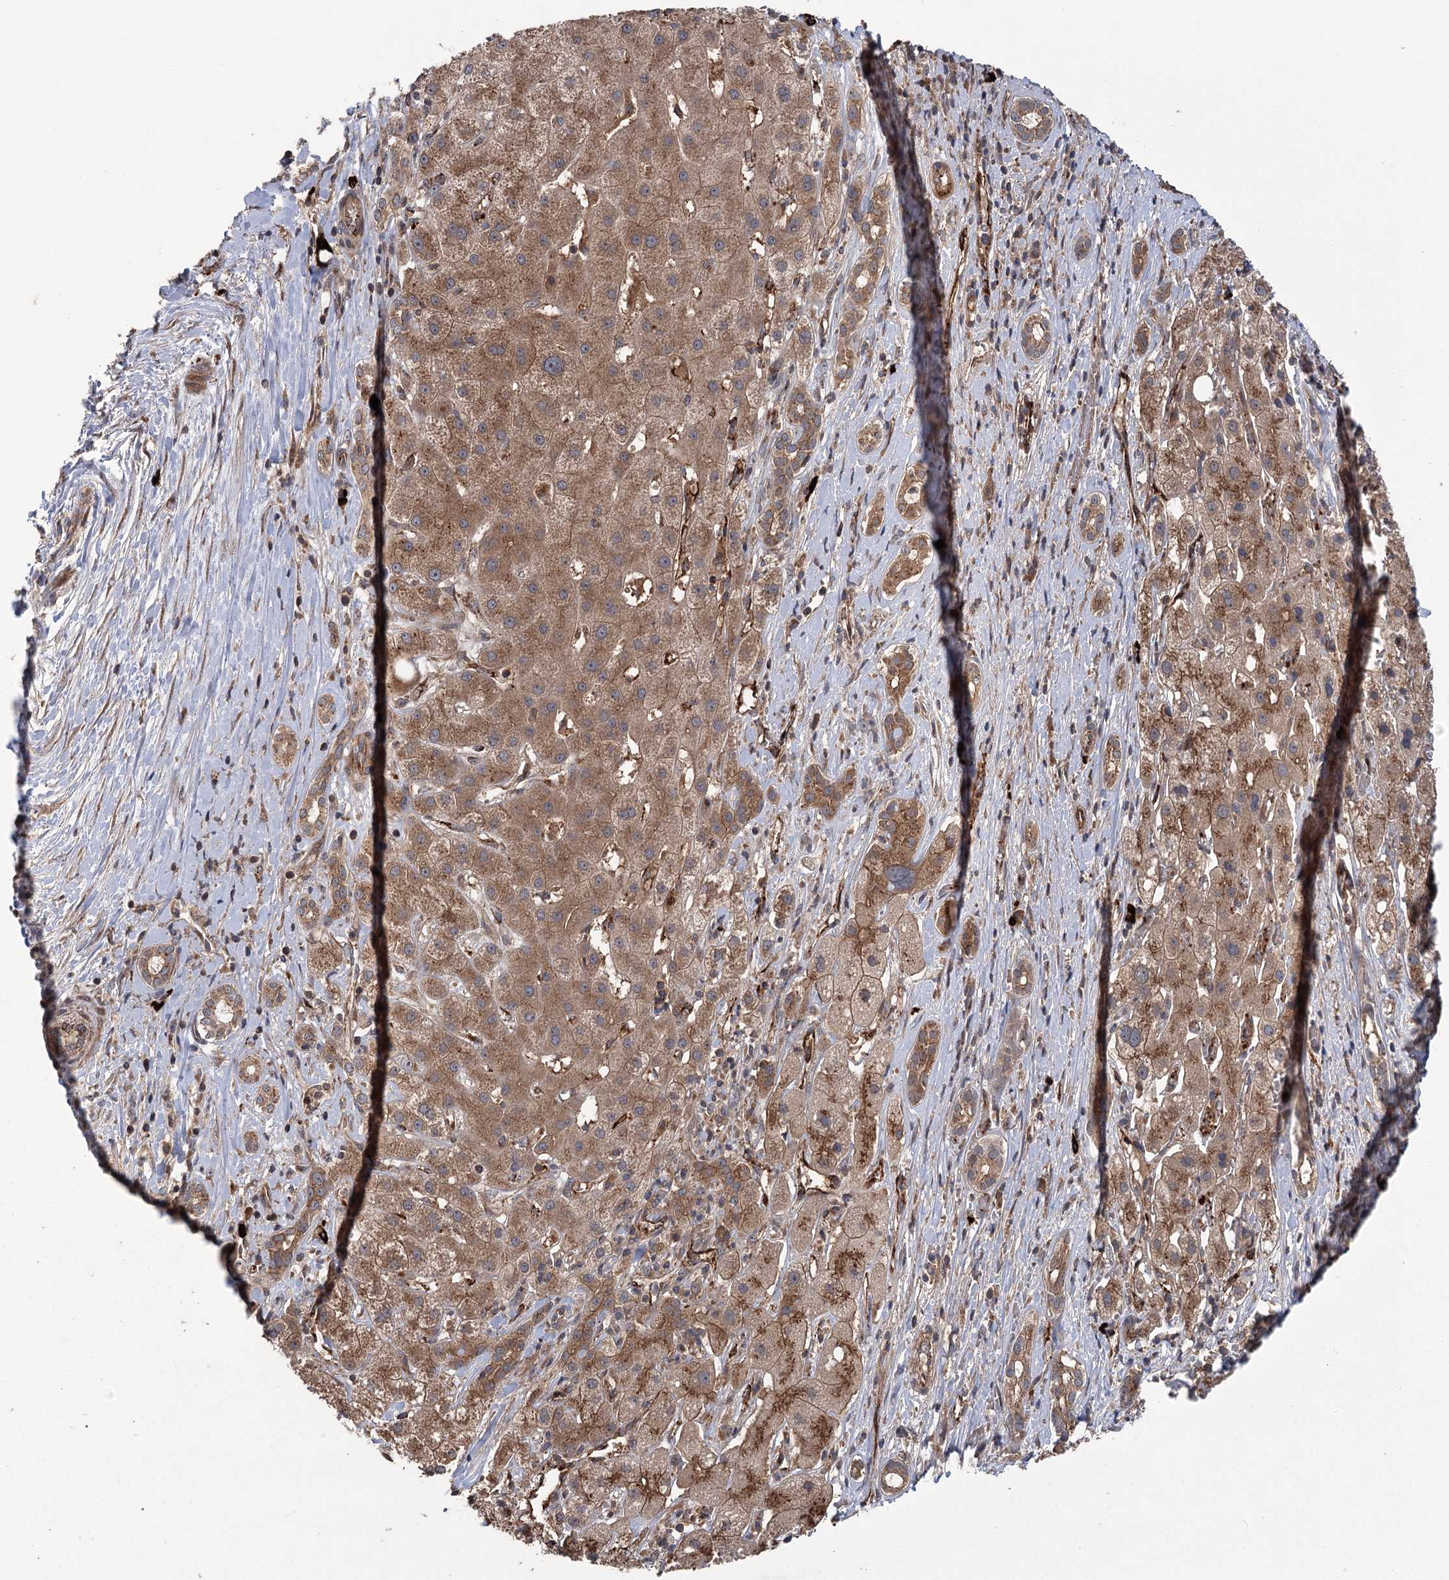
{"staining": {"intensity": "moderate", "quantity": ">75%", "location": "cytoplasmic/membranous"}, "tissue": "liver cancer", "cell_type": "Tumor cells", "image_type": "cancer", "snomed": [{"axis": "morphology", "description": "Carcinoma, Hepatocellular, NOS"}, {"axis": "topography", "description": "Liver"}], "caption": "Brown immunohistochemical staining in human liver cancer reveals moderate cytoplasmic/membranous staining in about >75% of tumor cells.", "gene": "CARD19", "patient": {"sex": "male", "age": 65}}